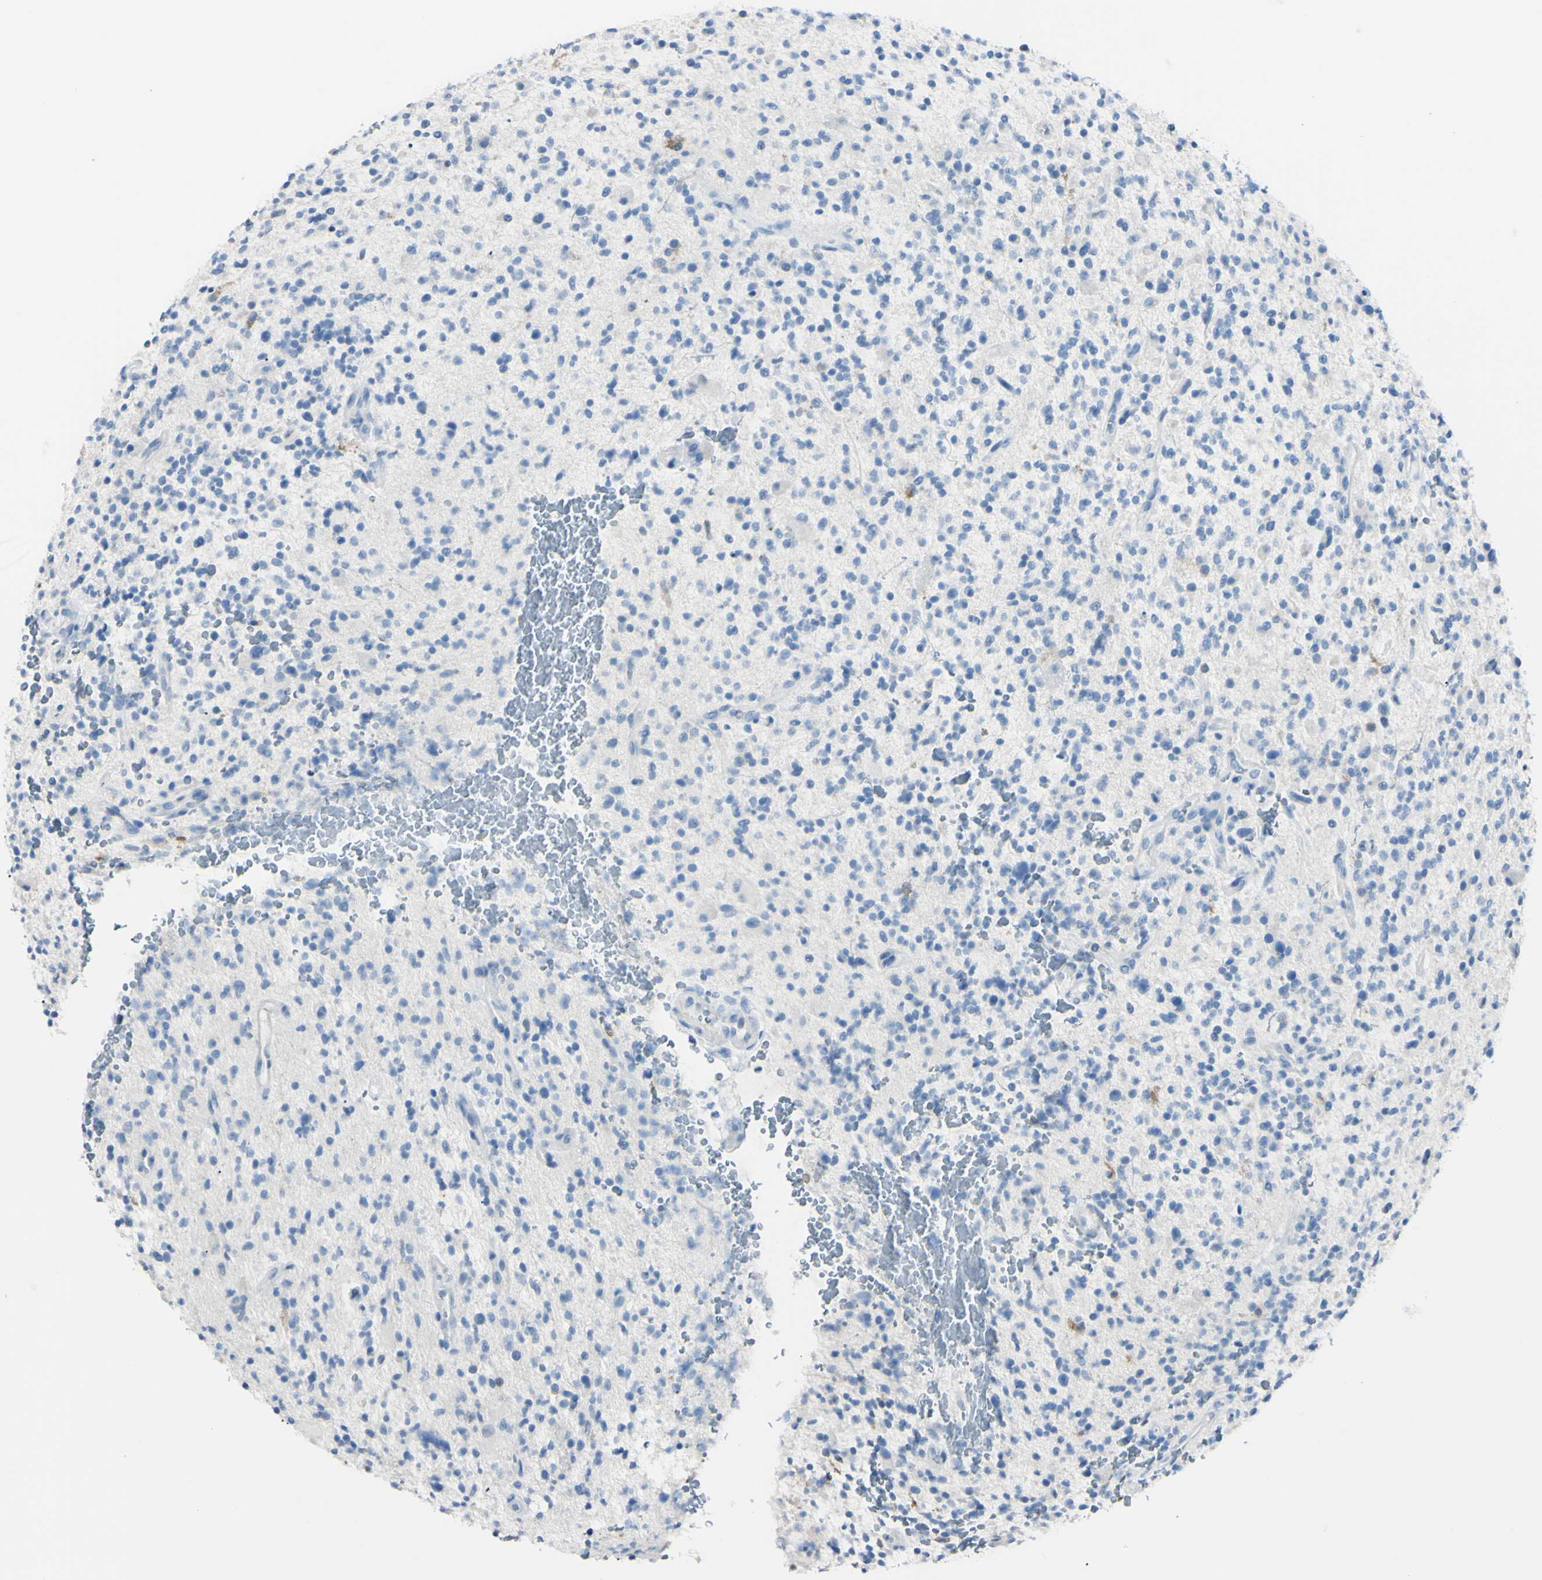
{"staining": {"intensity": "negative", "quantity": "none", "location": "none"}, "tissue": "glioma", "cell_type": "Tumor cells", "image_type": "cancer", "snomed": [{"axis": "morphology", "description": "Glioma, malignant, High grade"}, {"axis": "topography", "description": "Brain"}], "caption": "Histopathology image shows no protein staining in tumor cells of glioma tissue.", "gene": "FOLH1", "patient": {"sex": "male", "age": 48}}